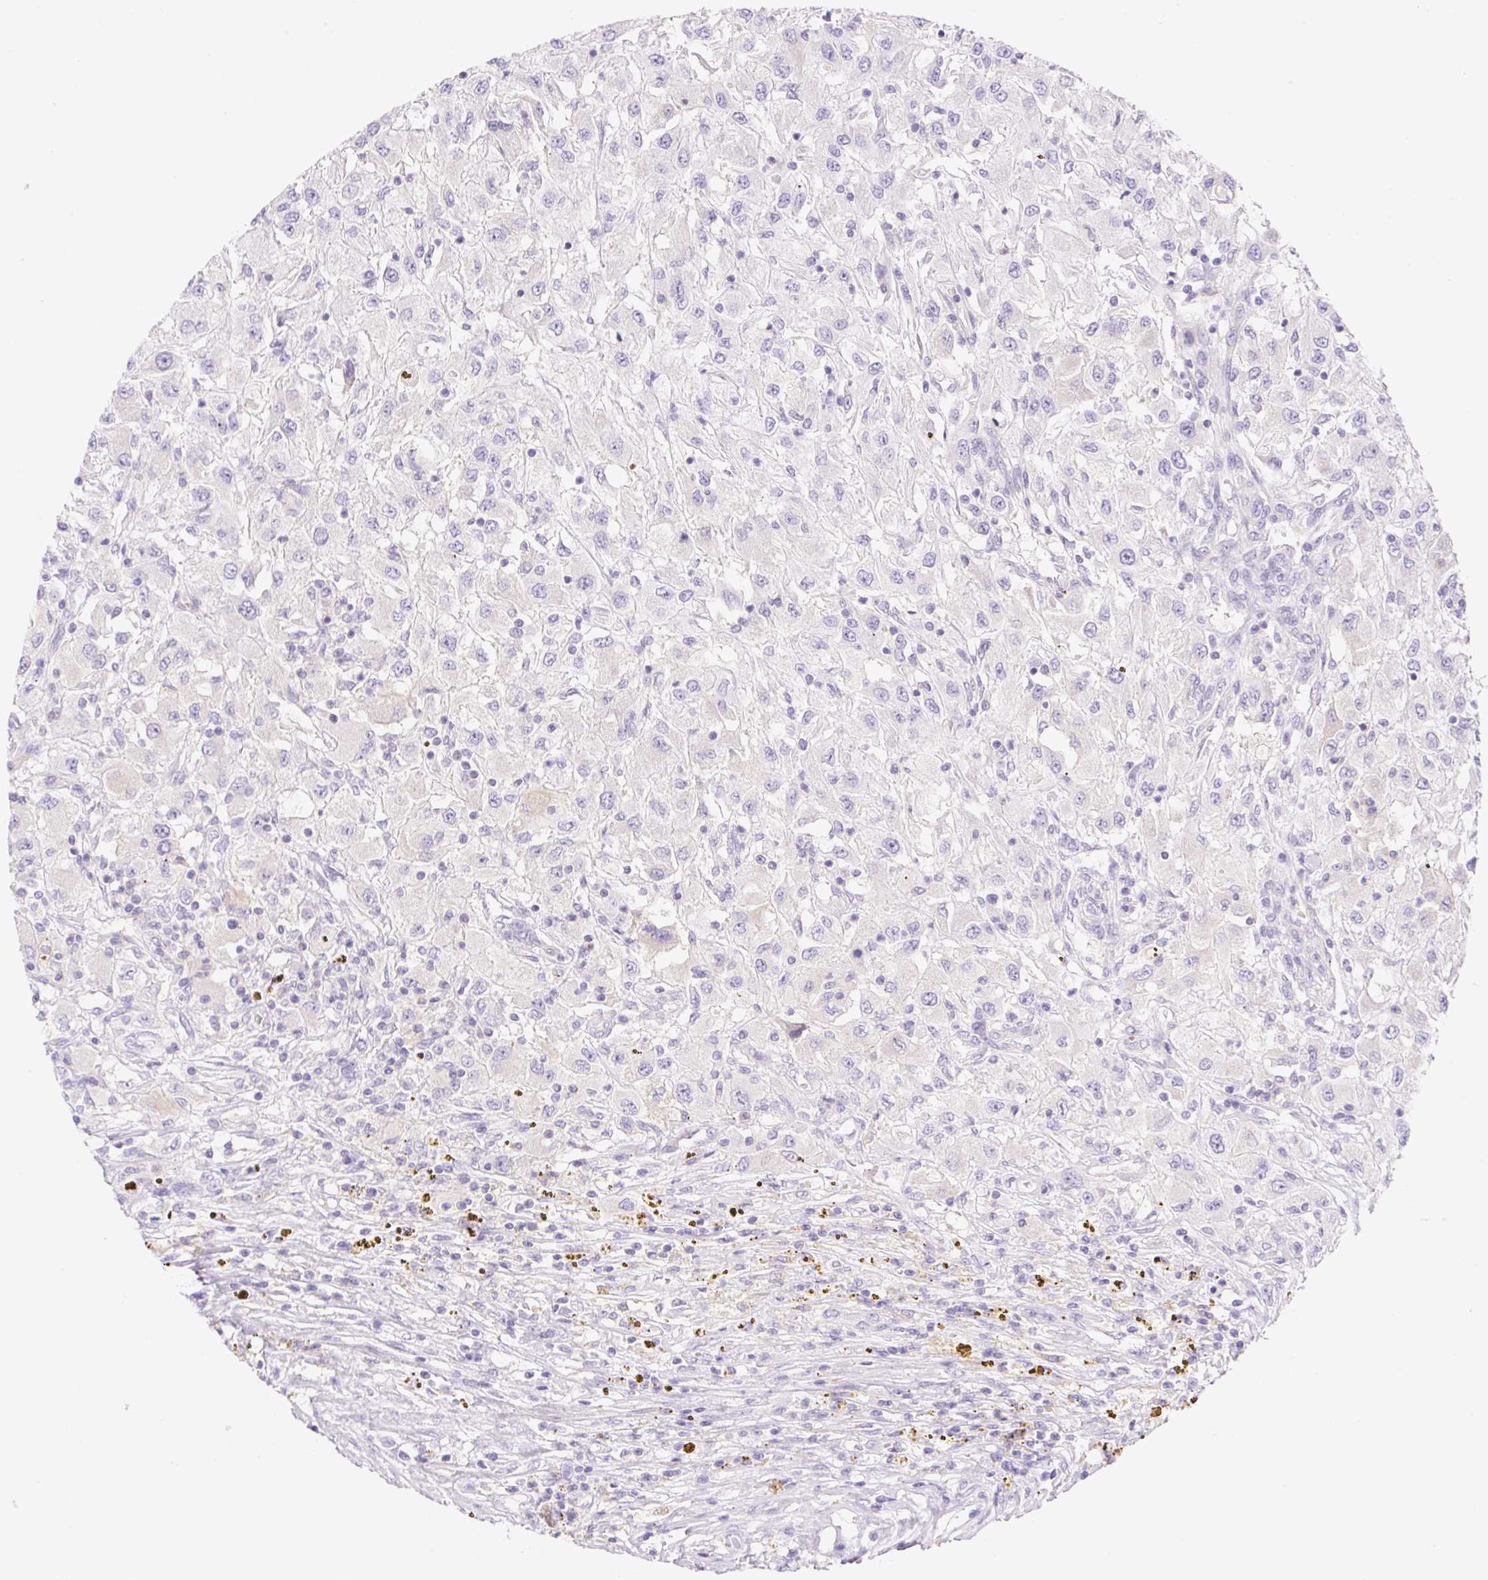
{"staining": {"intensity": "negative", "quantity": "none", "location": "none"}, "tissue": "renal cancer", "cell_type": "Tumor cells", "image_type": "cancer", "snomed": [{"axis": "morphology", "description": "Adenocarcinoma, NOS"}, {"axis": "topography", "description": "Kidney"}], "caption": "The image displays no significant expression in tumor cells of renal adenocarcinoma.", "gene": "DENND5A", "patient": {"sex": "female", "age": 67}}